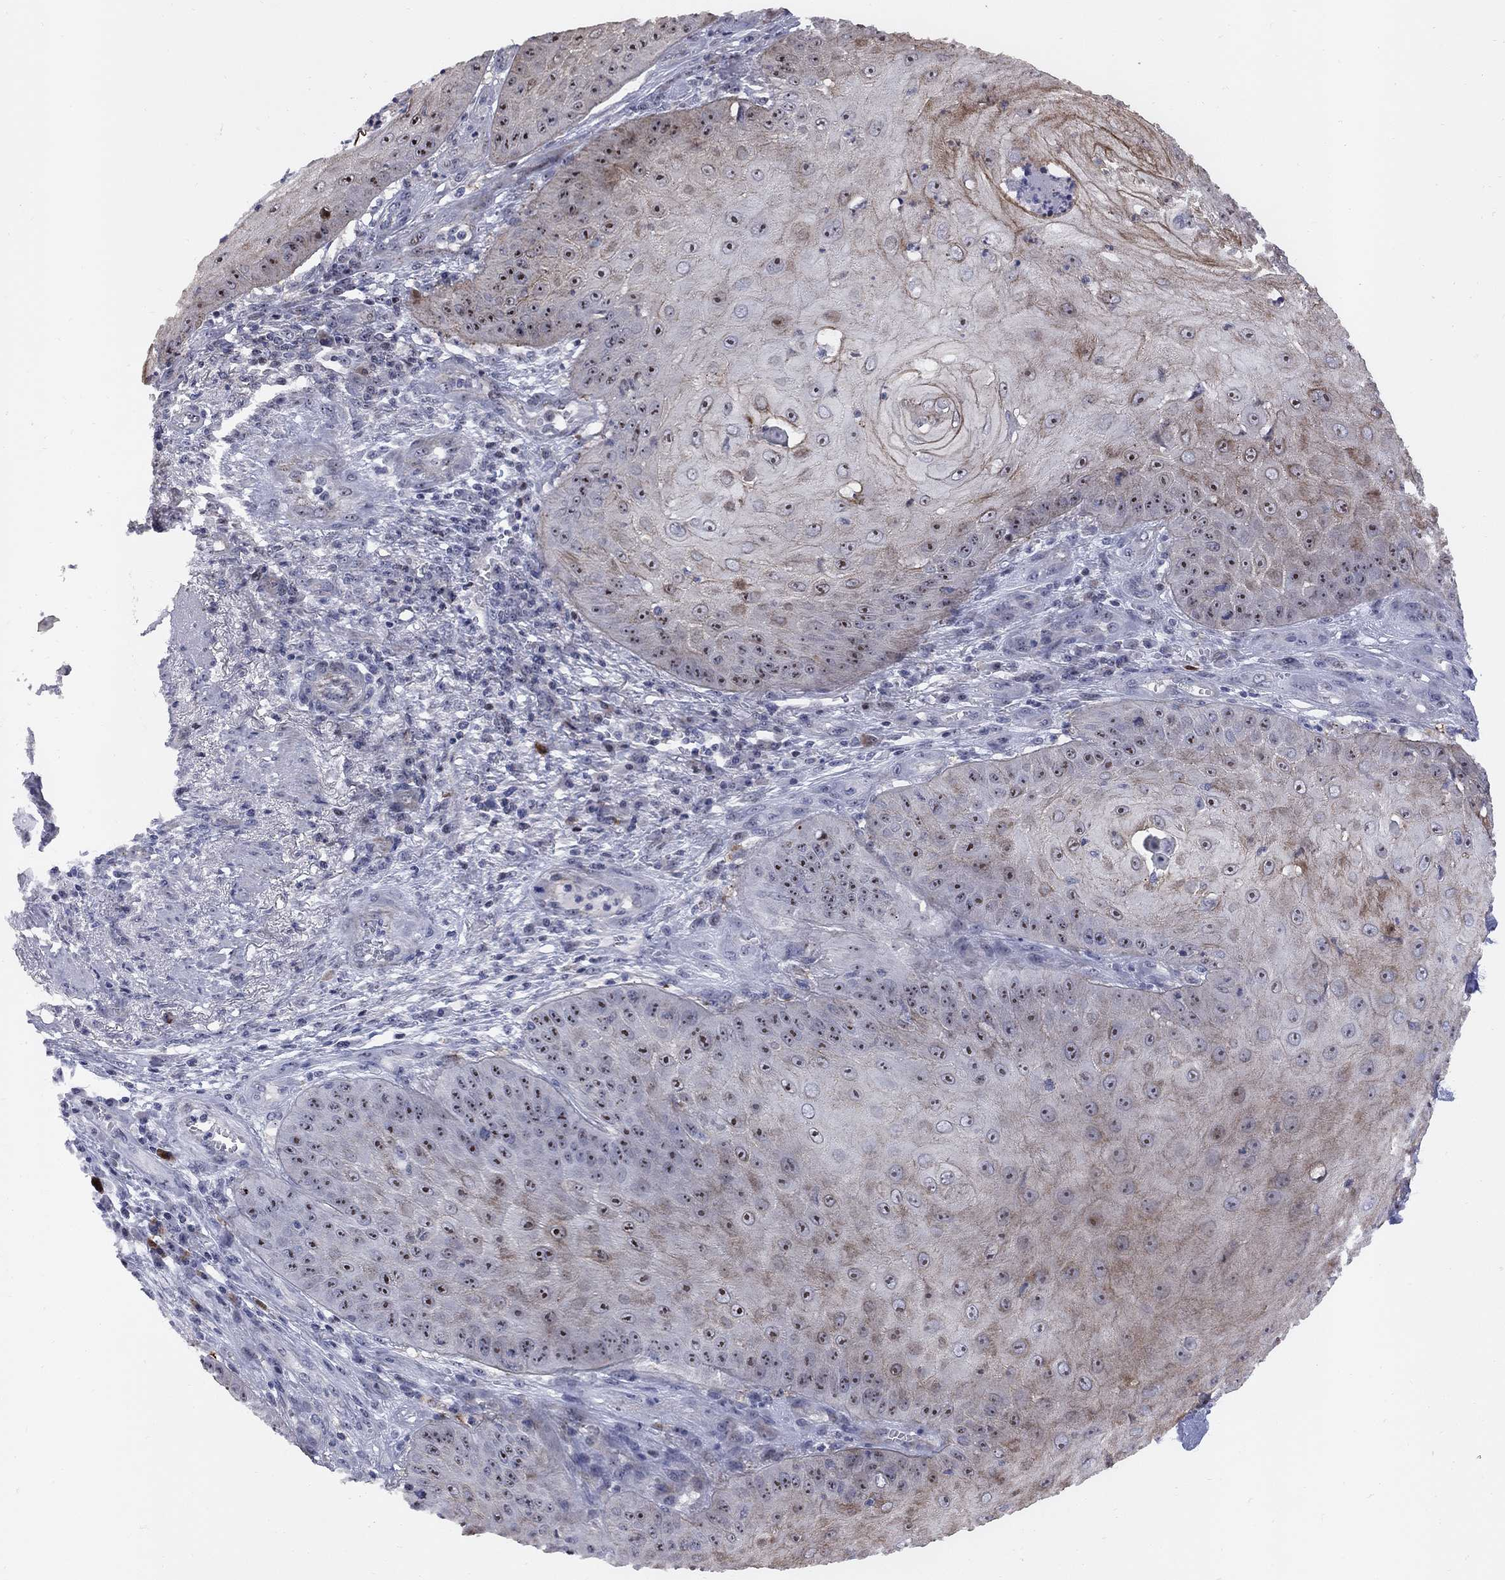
{"staining": {"intensity": "strong", "quantity": "25%-75%", "location": "nuclear"}, "tissue": "skin cancer", "cell_type": "Tumor cells", "image_type": "cancer", "snomed": [{"axis": "morphology", "description": "Squamous cell carcinoma, NOS"}, {"axis": "topography", "description": "Skin"}], "caption": "IHC (DAB (3,3'-diaminobenzidine)) staining of skin cancer (squamous cell carcinoma) displays strong nuclear protein positivity in about 25%-75% of tumor cells.", "gene": "DHX33", "patient": {"sex": "male", "age": 70}}